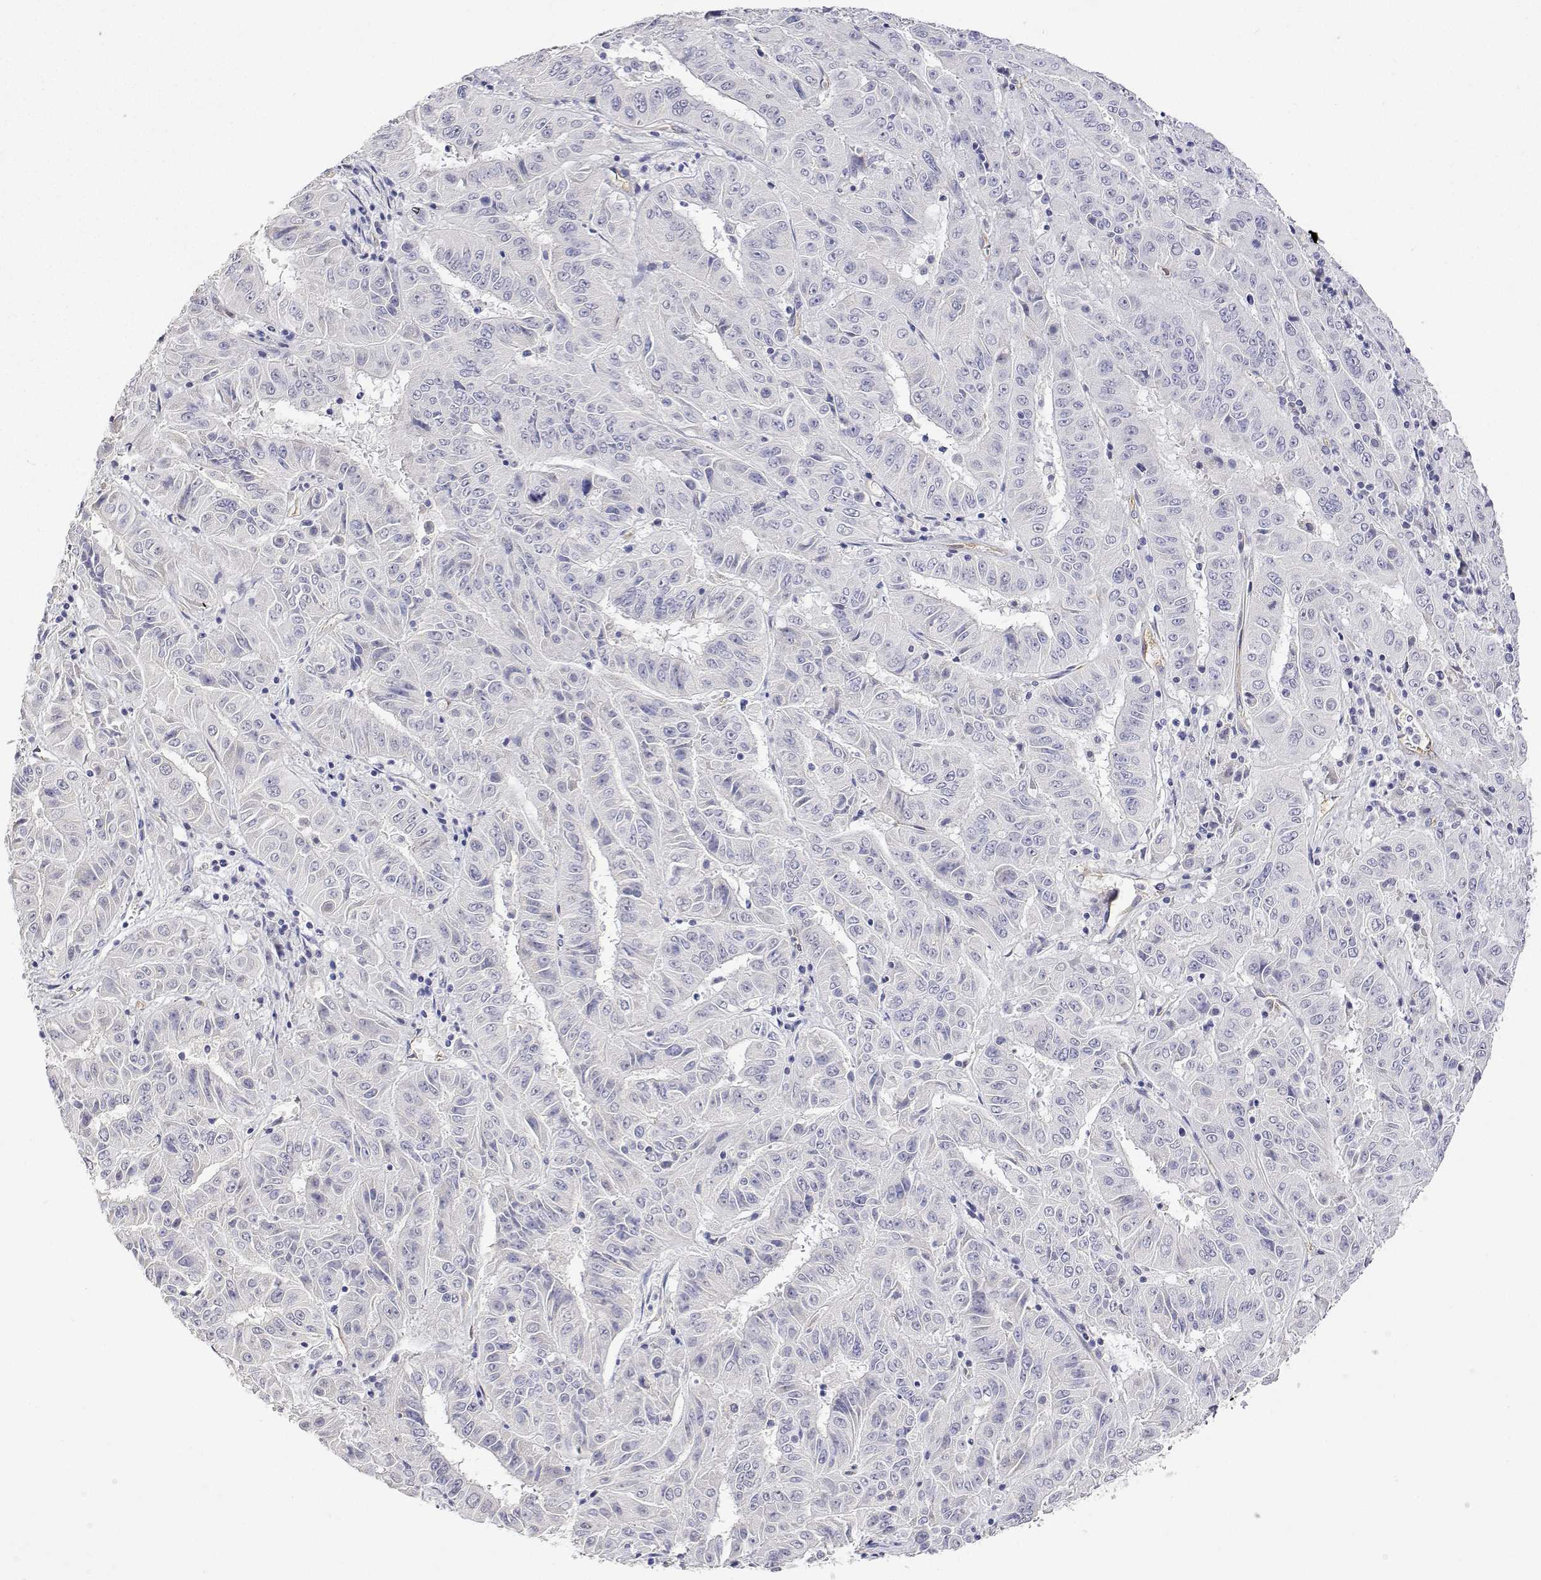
{"staining": {"intensity": "negative", "quantity": "none", "location": "none"}, "tissue": "pancreatic cancer", "cell_type": "Tumor cells", "image_type": "cancer", "snomed": [{"axis": "morphology", "description": "Adenocarcinoma, NOS"}, {"axis": "topography", "description": "Pancreas"}], "caption": "There is no significant expression in tumor cells of pancreatic cancer.", "gene": "PLCB1", "patient": {"sex": "male", "age": 63}}